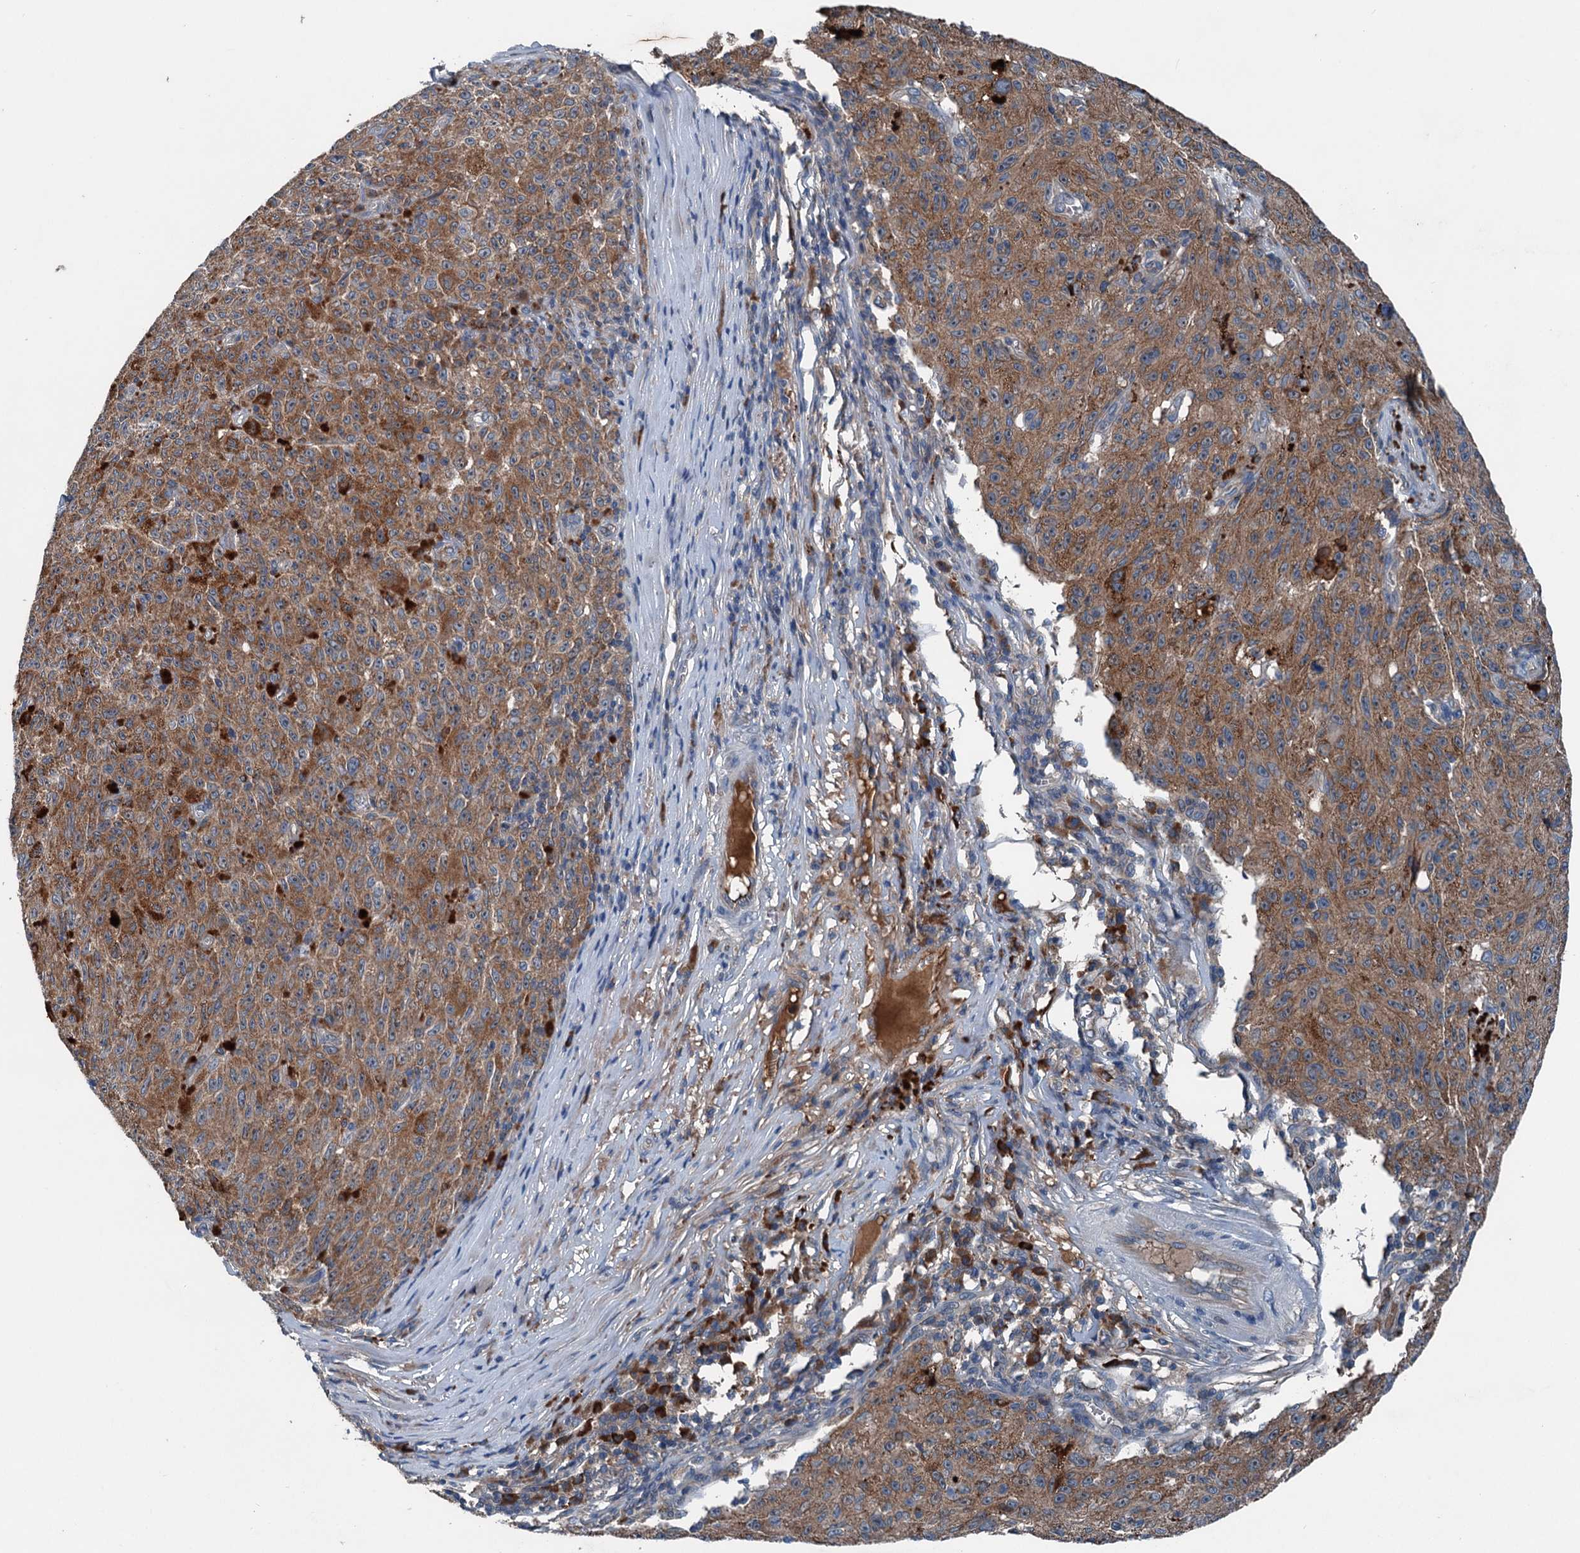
{"staining": {"intensity": "moderate", "quantity": ">75%", "location": "cytoplasmic/membranous"}, "tissue": "melanoma", "cell_type": "Tumor cells", "image_type": "cancer", "snomed": [{"axis": "morphology", "description": "Malignant melanoma, NOS"}, {"axis": "topography", "description": "Skin"}], "caption": "Immunohistochemistry of human malignant melanoma exhibits medium levels of moderate cytoplasmic/membranous positivity in about >75% of tumor cells. (IHC, brightfield microscopy, high magnification).", "gene": "PDSS1", "patient": {"sex": "female", "age": 82}}